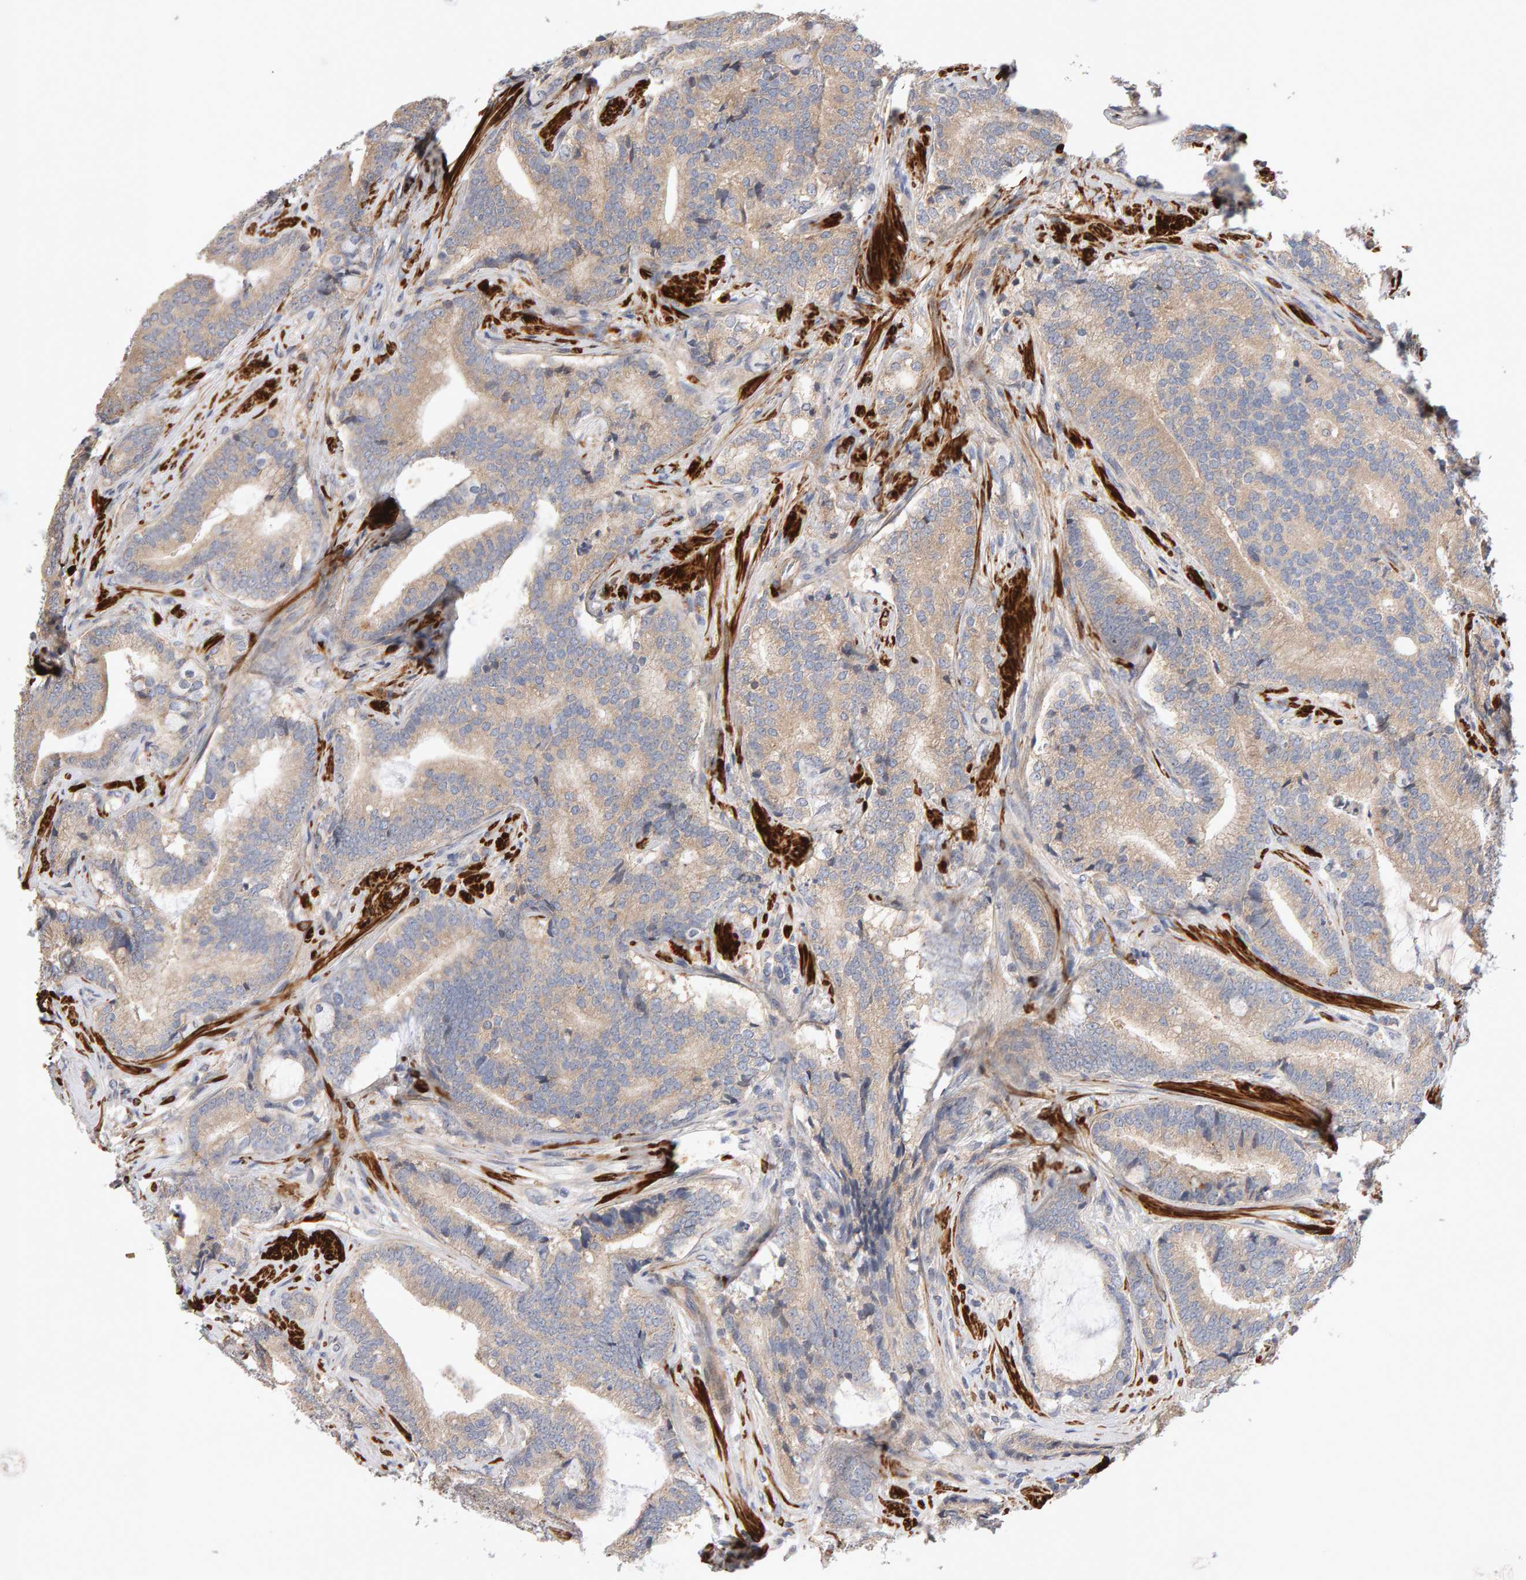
{"staining": {"intensity": "weak", "quantity": ">75%", "location": "cytoplasmic/membranous"}, "tissue": "prostate cancer", "cell_type": "Tumor cells", "image_type": "cancer", "snomed": [{"axis": "morphology", "description": "Adenocarcinoma, High grade"}, {"axis": "topography", "description": "Prostate"}], "caption": "Prostate adenocarcinoma (high-grade) stained with a brown dye displays weak cytoplasmic/membranous positive expression in approximately >75% of tumor cells.", "gene": "RNF19A", "patient": {"sex": "male", "age": 55}}